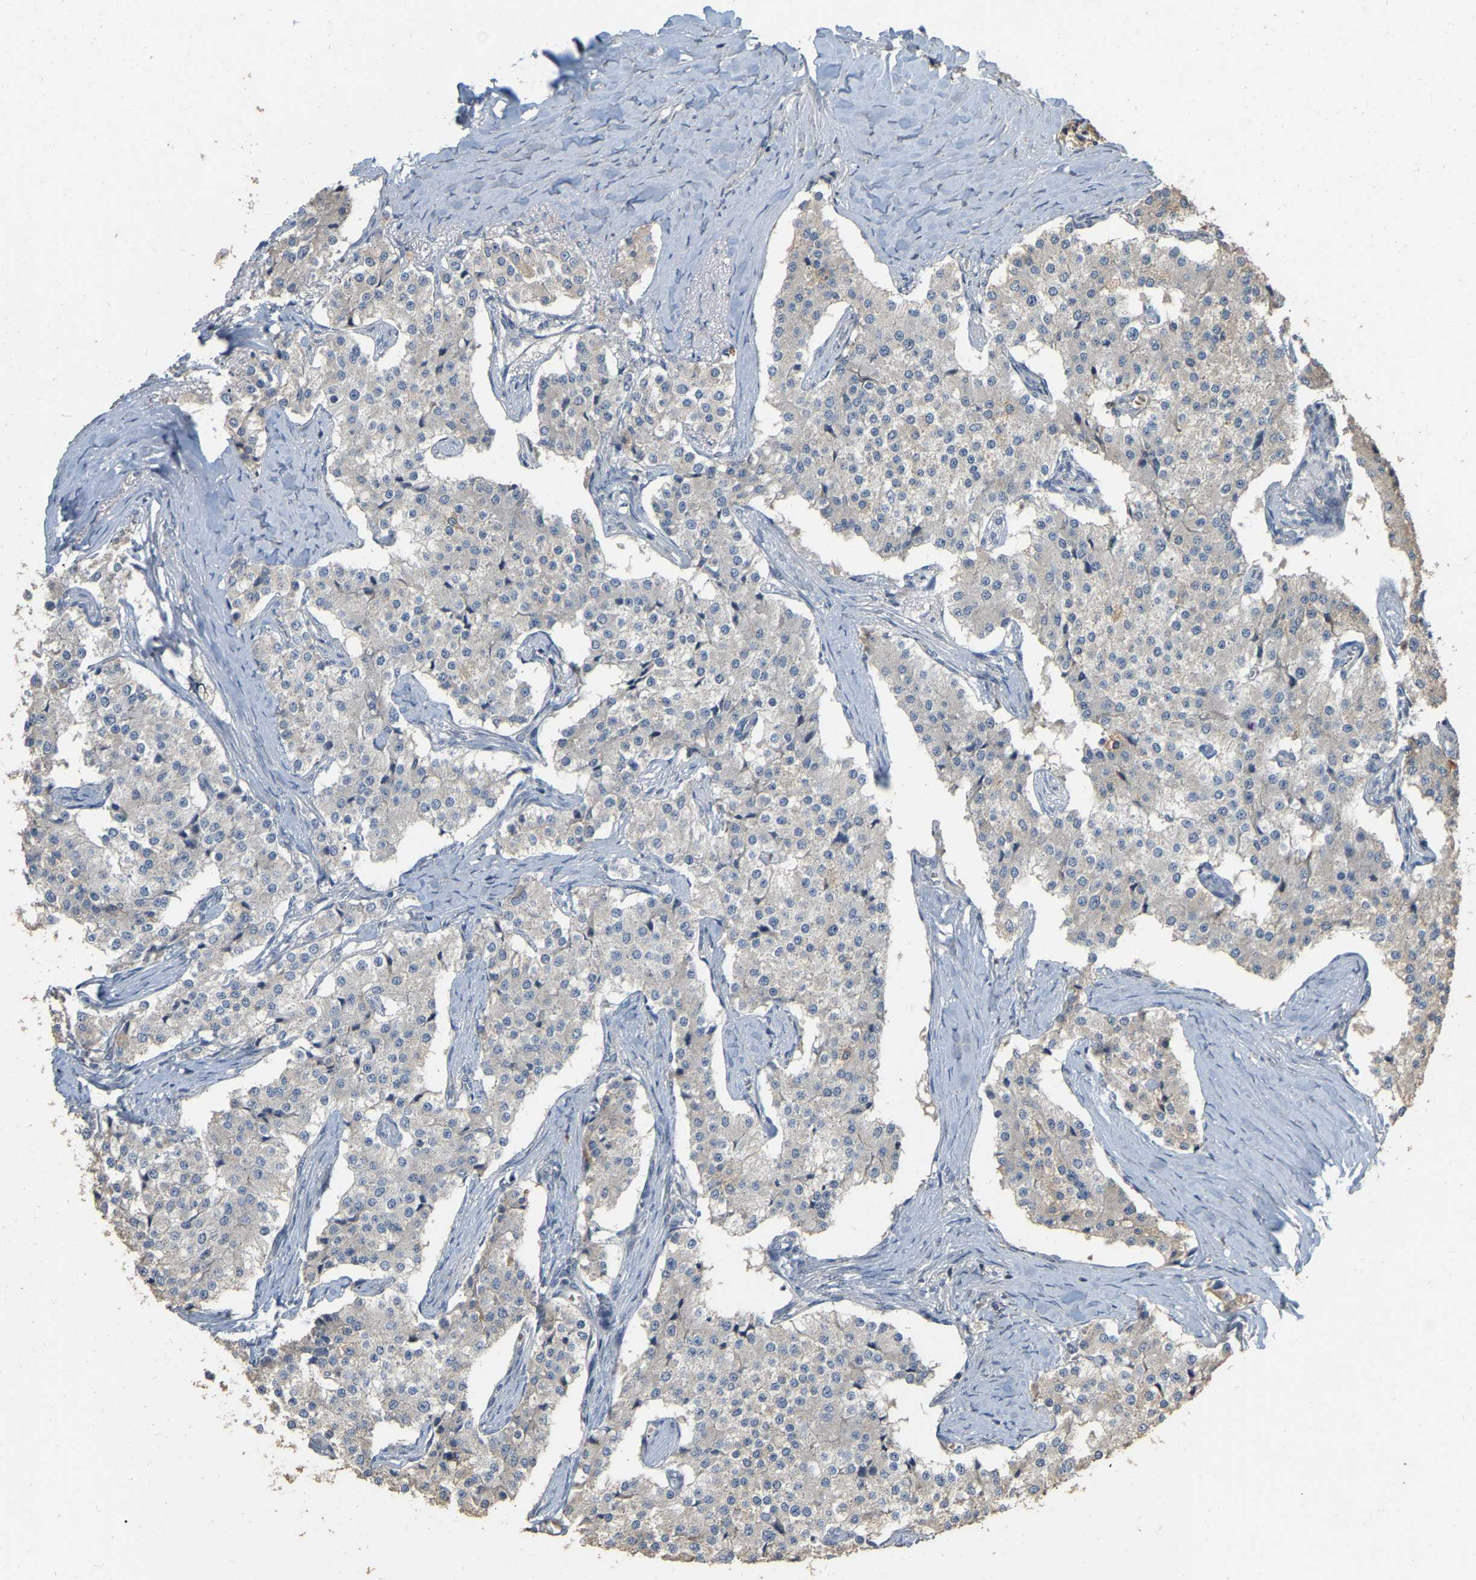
{"staining": {"intensity": "weak", "quantity": "<25%", "location": "cytoplasmic/membranous"}, "tissue": "carcinoid", "cell_type": "Tumor cells", "image_type": "cancer", "snomed": [{"axis": "morphology", "description": "Carcinoid, malignant, NOS"}, {"axis": "topography", "description": "Colon"}], "caption": "Malignant carcinoid stained for a protein using IHC reveals no expression tumor cells.", "gene": "NCS1", "patient": {"sex": "female", "age": 52}}